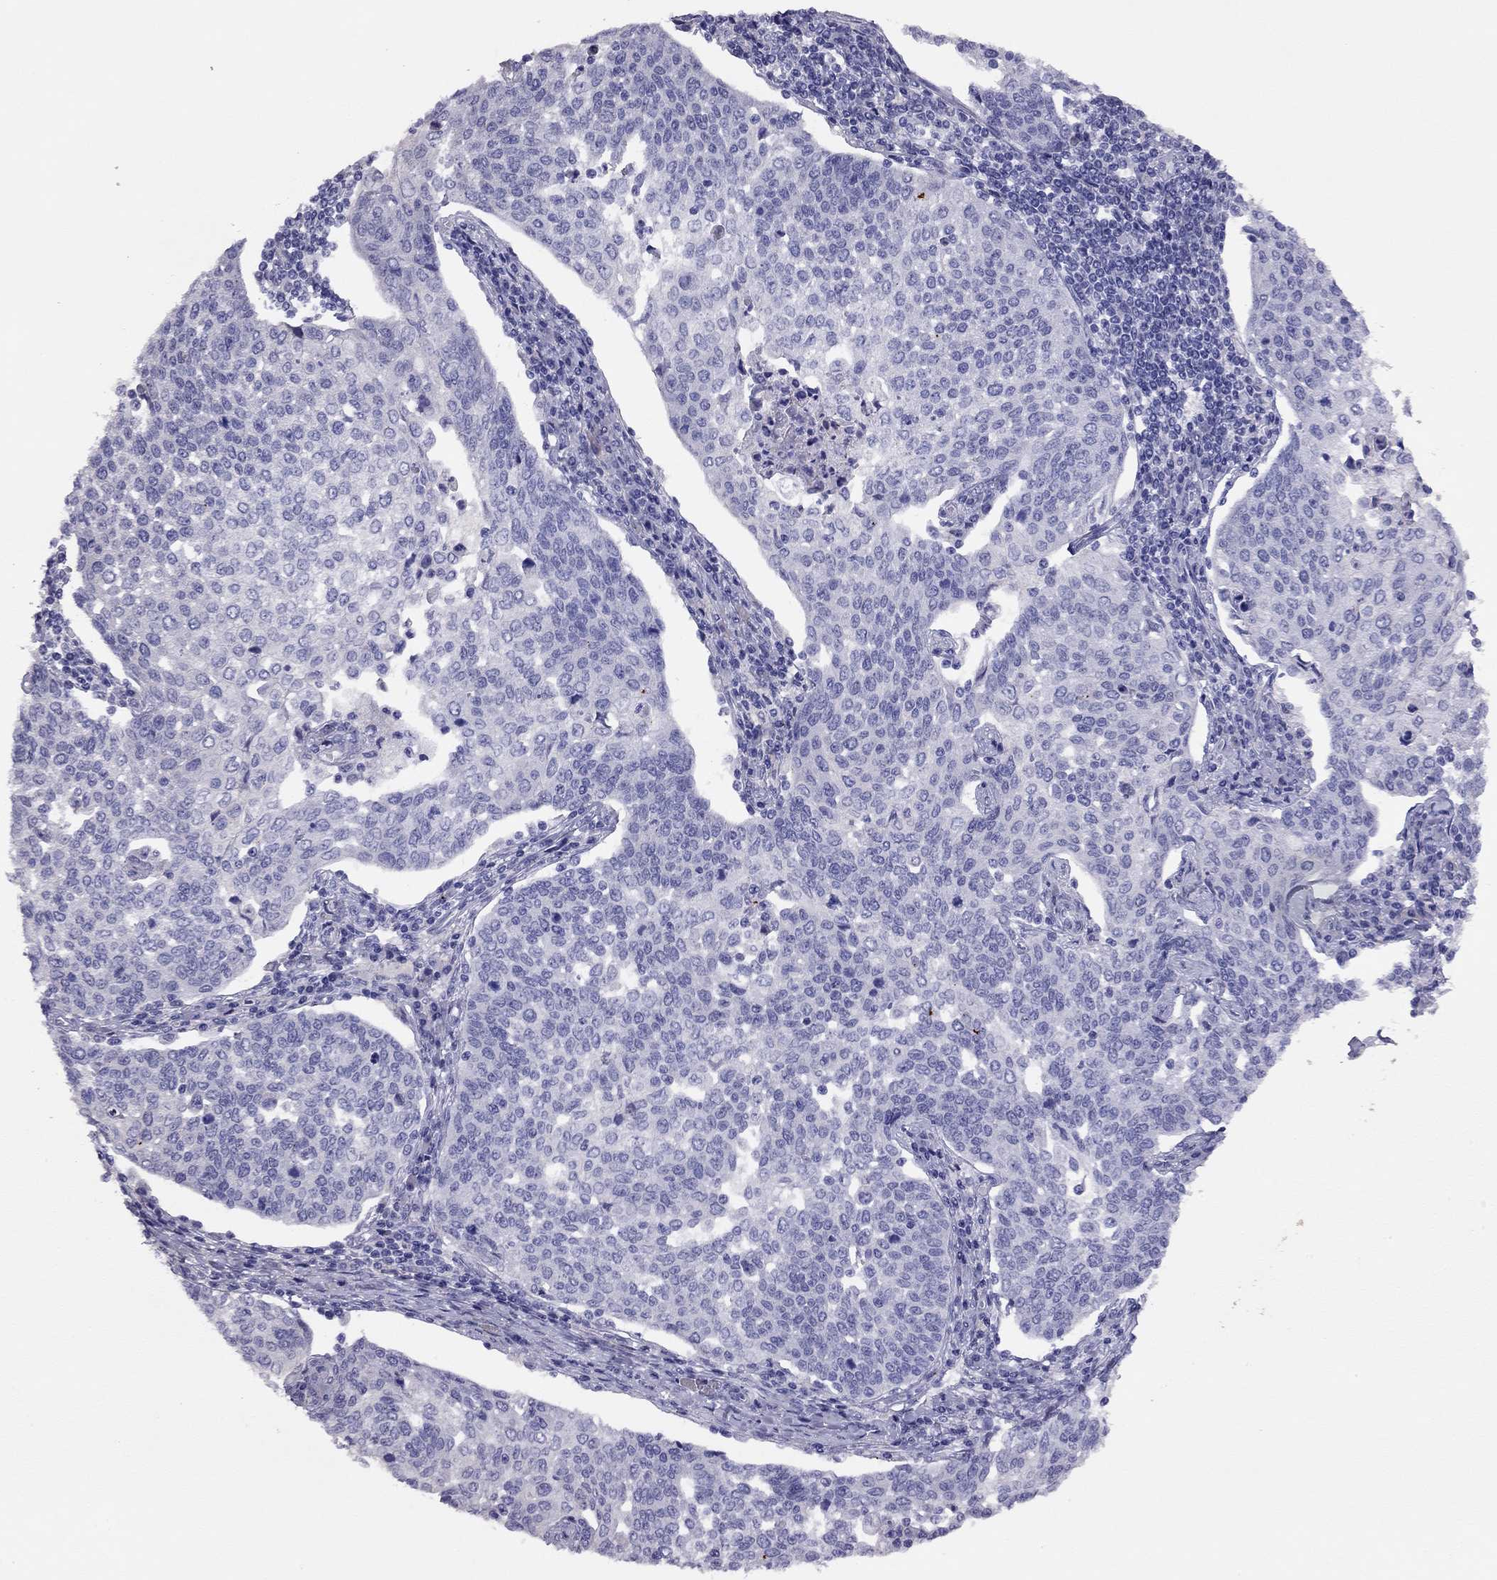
{"staining": {"intensity": "negative", "quantity": "none", "location": "none"}, "tissue": "cervical cancer", "cell_type": "Tumor cells", "image_type": "cancer", "snomed": [{"axis": "morphology", "description": "Squamous cell carcinoma, NOS"}, {"axis": "topography", "description": "Cervix"}], "caption": "Squamous cell carcinoma (cervical) was stained to show a protein in brown. There is no significant expression in tumor cells.", "gene": "LRIT2", "patient": {"sex": "female", "age": 34}}